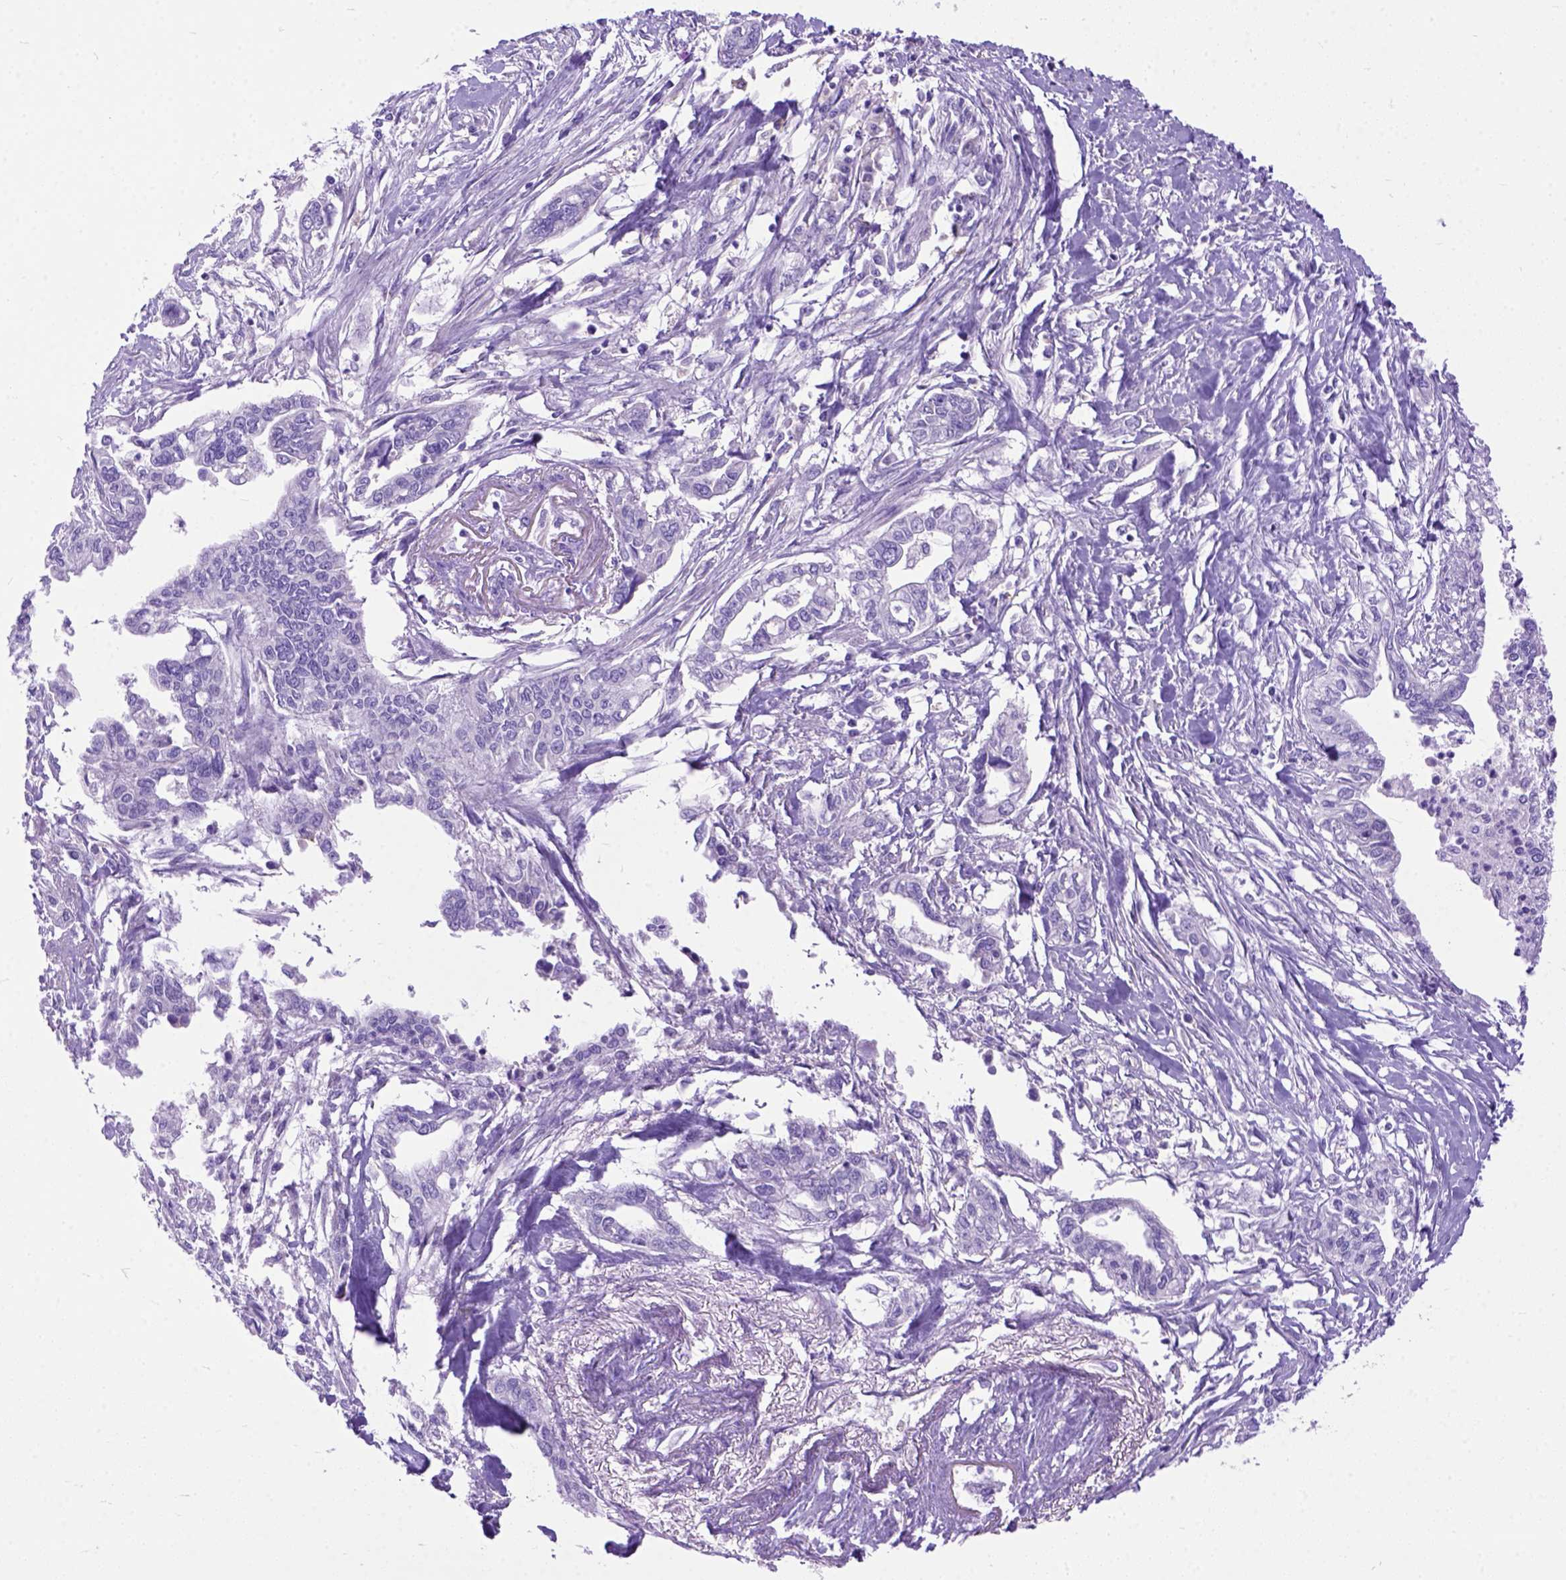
{"staining": {"intensity": "negative", "quantity": "none", "location": "none"}, "tissue": "pancreatic cancer", "cell_type": "Tumor cells", "image_type": "cancer", "snomed": [{"axis": "morphology", "description": "Adenocarcinoma, NOS"}, {"axis": "topography", "description": "Pancreas"}], "caption": "Immunohistochemistry (IHC) image of neoplastic tissue: human adenocarcinoma (pancreatic) stained with DAB (3,3'-diaminobenzidine) reveals no significant protein expression in tumor cells. (Immunohistochemistry, brightfield microscopy, high magnification).", "gene": "ODAD3", "patient": {"sex": "male", "age": 60}}